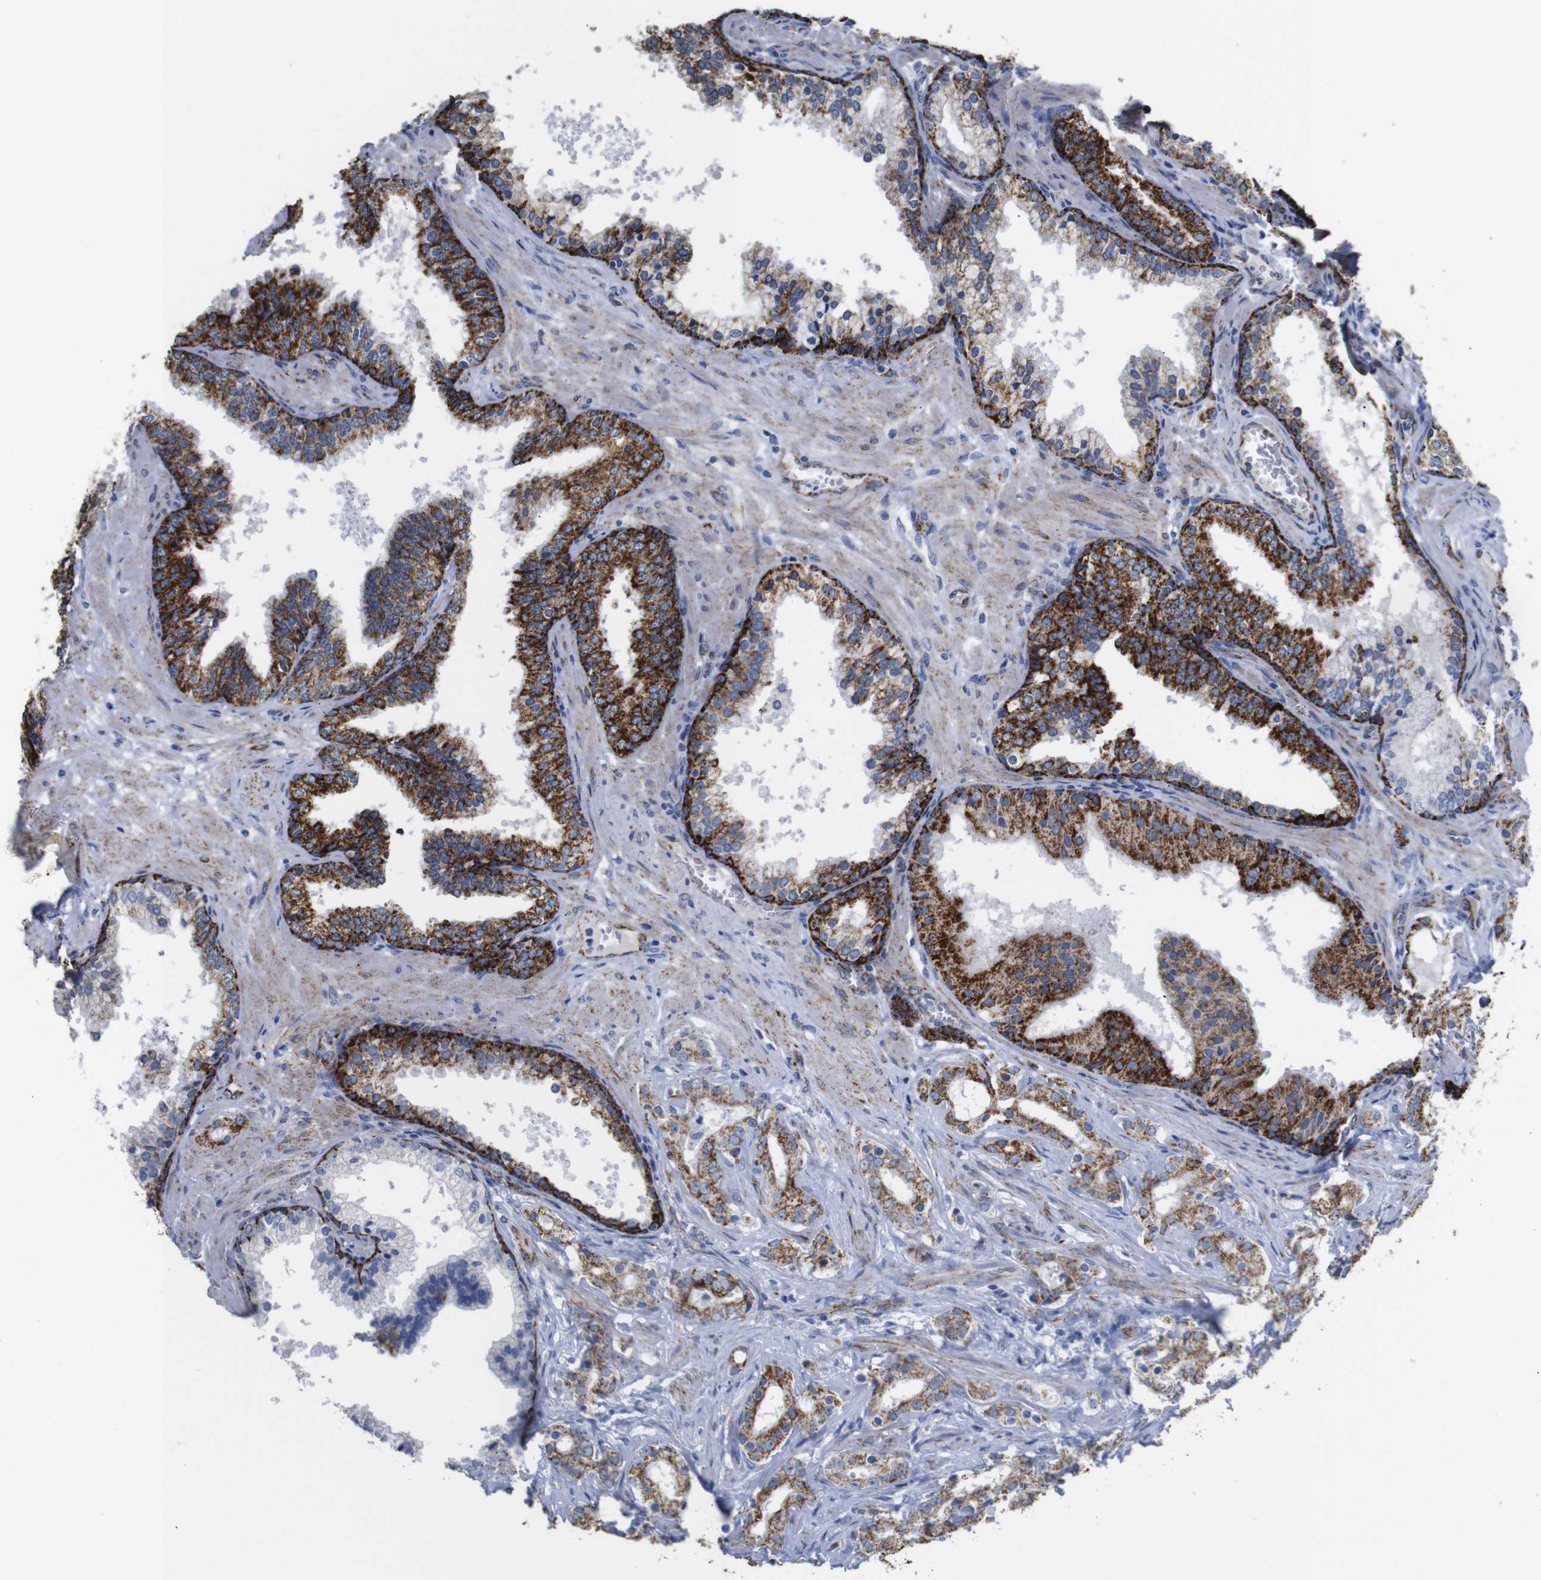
{"staining": {"intensity": "moderate", "quantity": ">75%", "location": "cytoplasmic/membranous"}, "tissue": "prostate cancer", "cell_type": "Tumor cells", "image_type": "cancer", "snomed": [{"axis": "morphology", "description": "Adenocarcinoma, Low grade"}, {"axis": "topography", "description": "Prostate"}], "caption": "Prostate low-grade adenocarcinoma stained with DAB (3,3'-diaminobenzidine) immunohistochemistry displays medium levels of moderate cytoplasmic/membranous staining in about >75% of tumor cells.", "gene": "MAOA", "patient": {"sex": "male", "age": 59}}